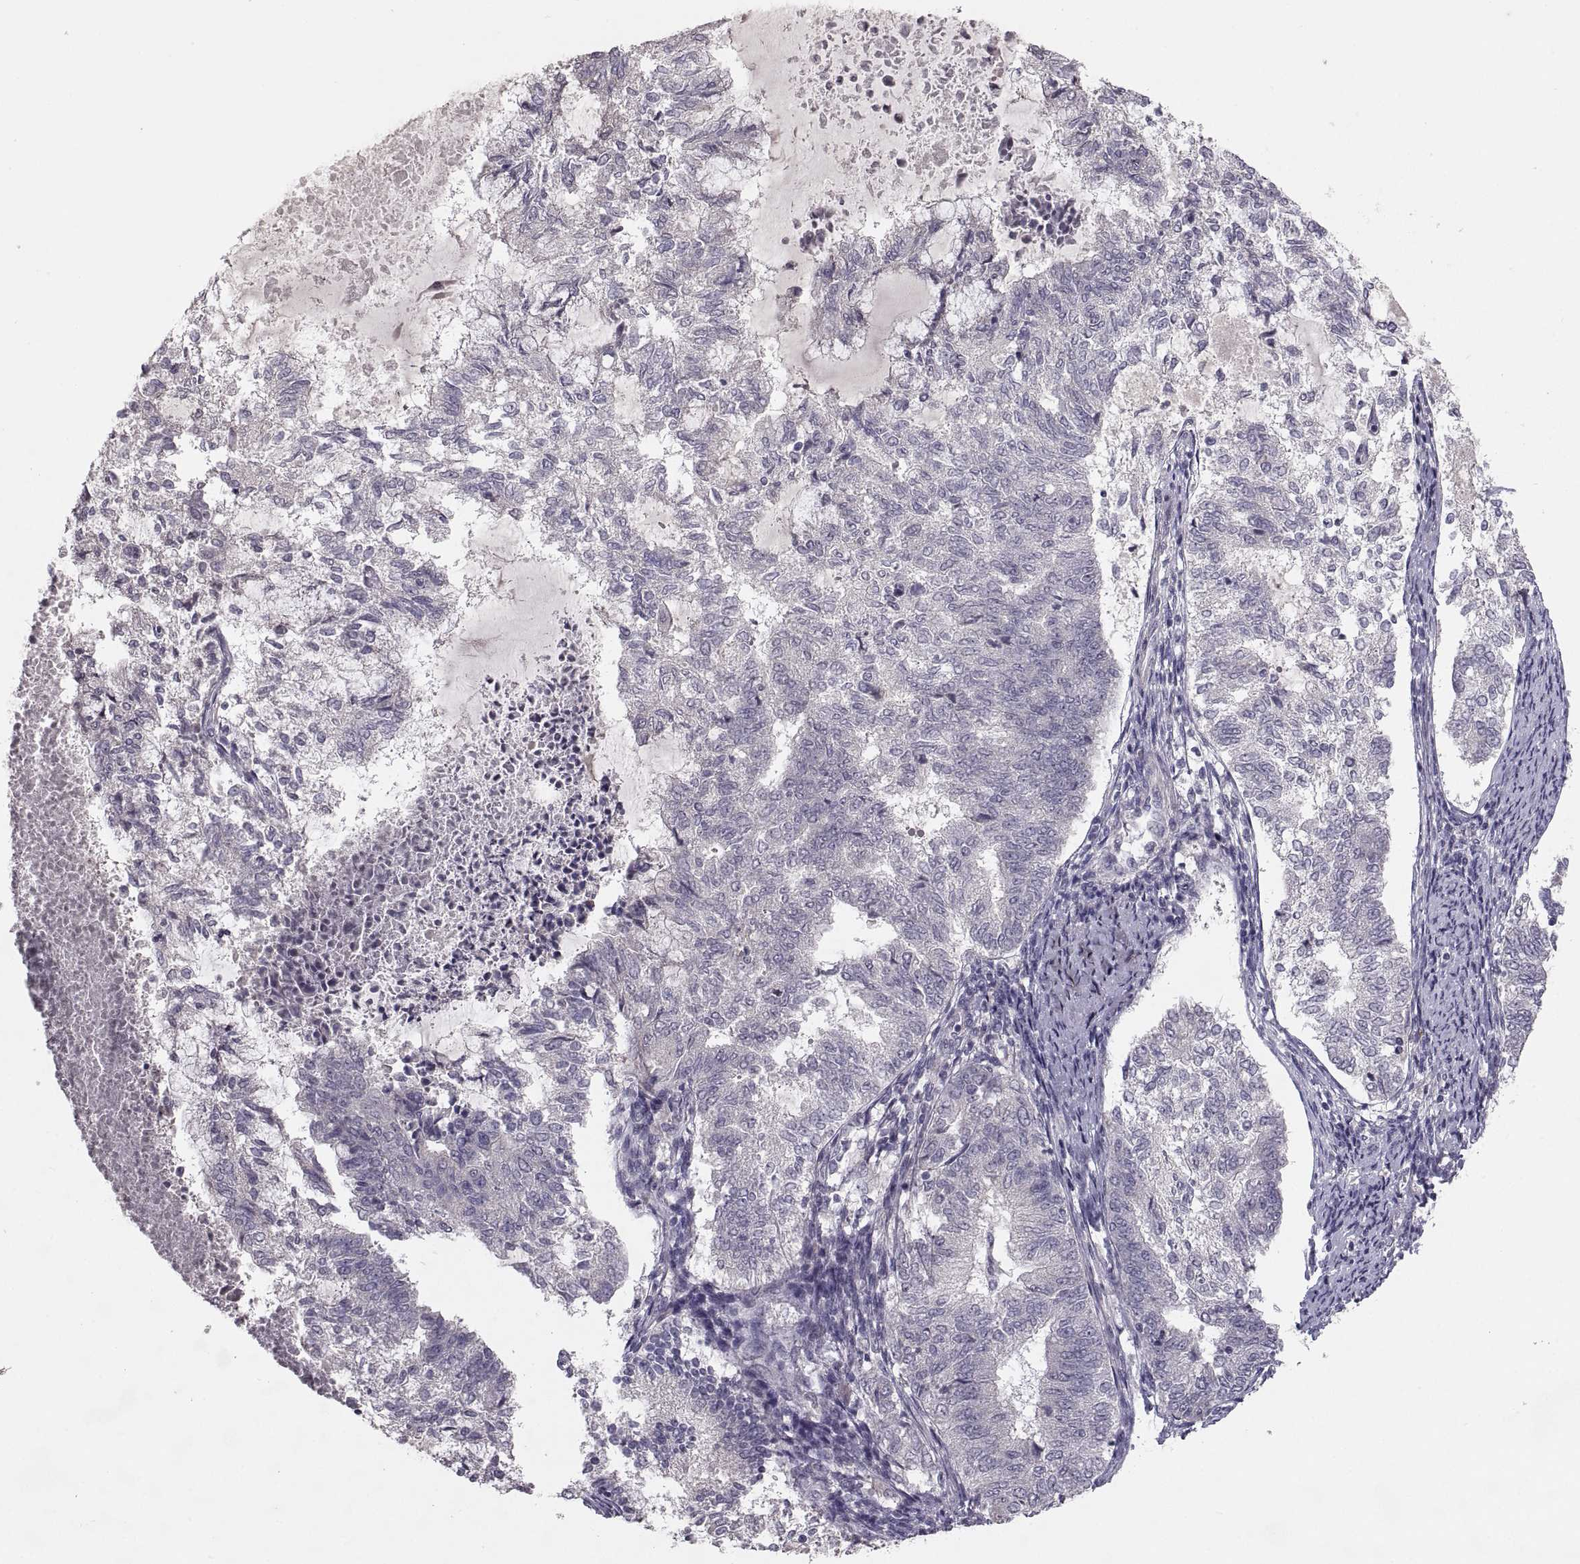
{"staining": {"intensity": "negative", "quantity": "none", "location": "none"}, "tissue": "endometrial cancer", "cell_type": "Tumor cells", "image_type": "cancer", "snomed": [{"axis": "morphology", "description": "Adenocarcinoma, NOS"}, {"axis": "topography", "description": "Endometrium"}], "caption": "Histopathology image shows no significant protein staining in tumor cells of endometrial cancer.", "gene": "PAX2", "patient": {"sex": "female", "age": 65}}